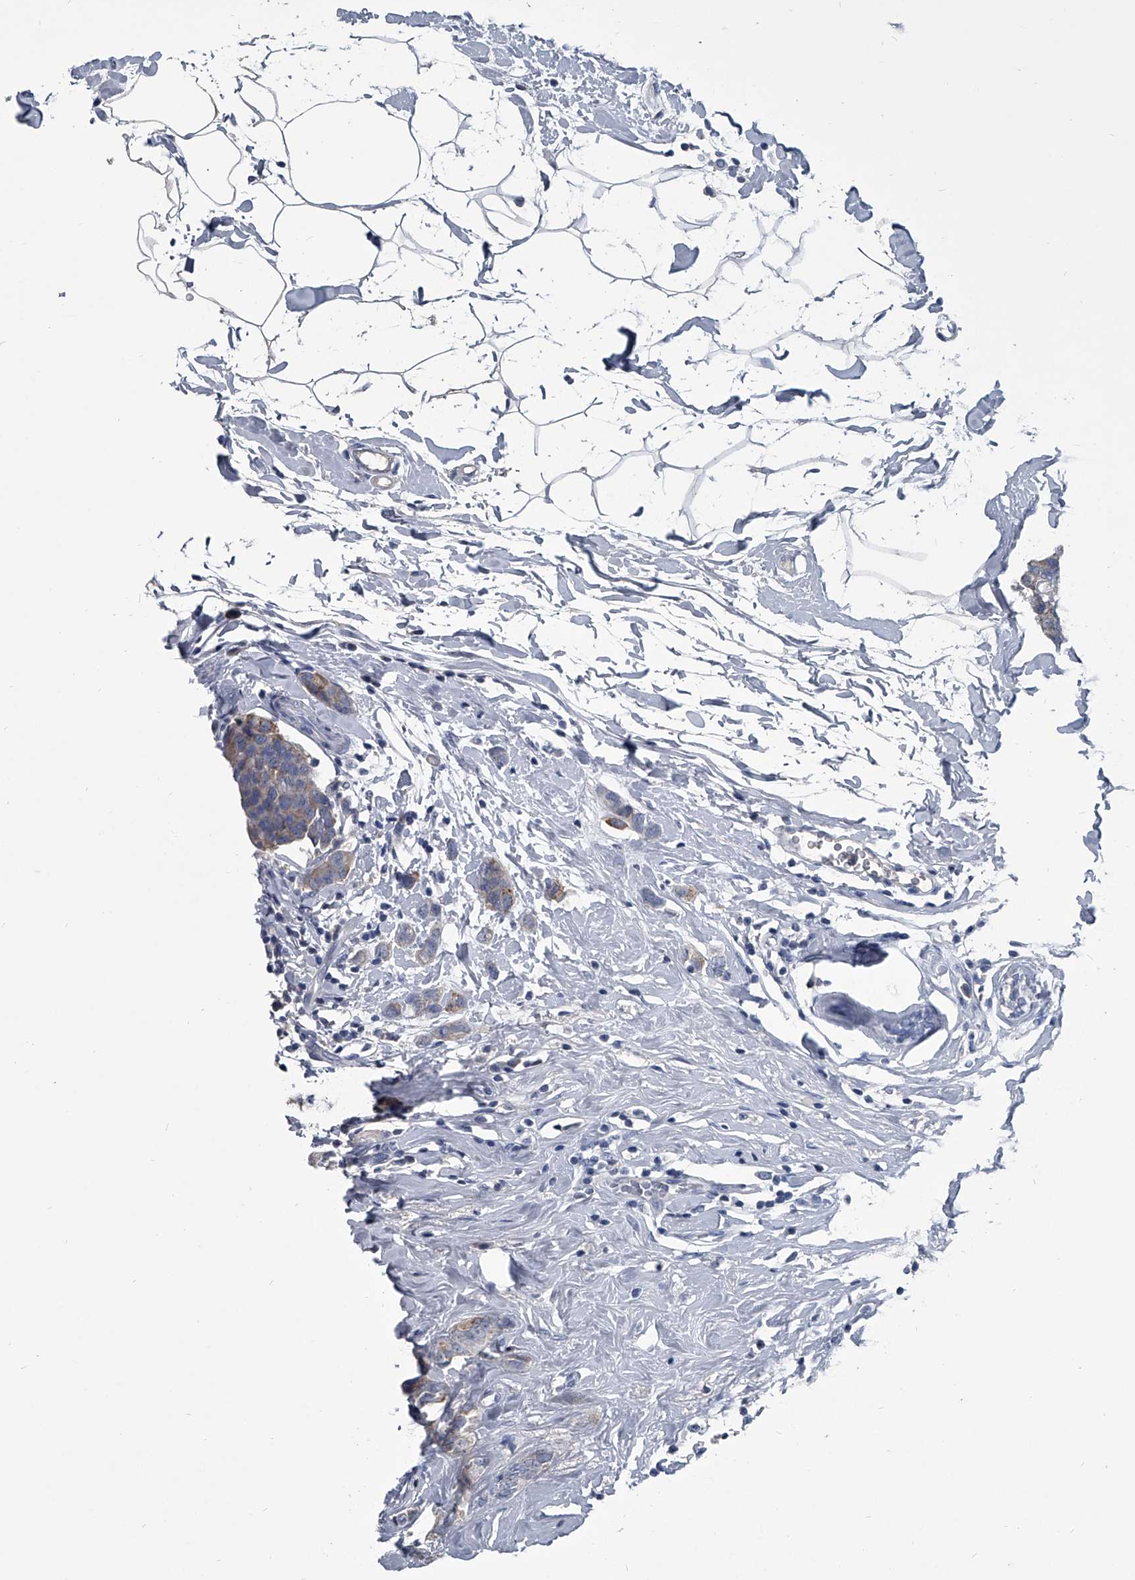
{"staining": {"intensity": "moderate", "quantity": ">75%", "location": "cytoplasmic/membranous"}, "tissue": "breast cancer", "cell_type": "Tumor cells", "image_type": "cancer", "snomed": [{"axis": "morphology", "description": "Normal tissue, NOS"}, {"axis": "morphology", "description": "Duct carcinoma"}, {"axis": "topography", "description": "Breast"}], "caption": "This histopathology image demonstrates immunohistochemistry staining of breast cancer (infiltrating ductal carcinoma), with medium moderate cytoplasmic/membranous positivity in approximately >75% of tumor cells.", "gene": "BCAS1", "patient": {"sex": "female", "age": 50}}